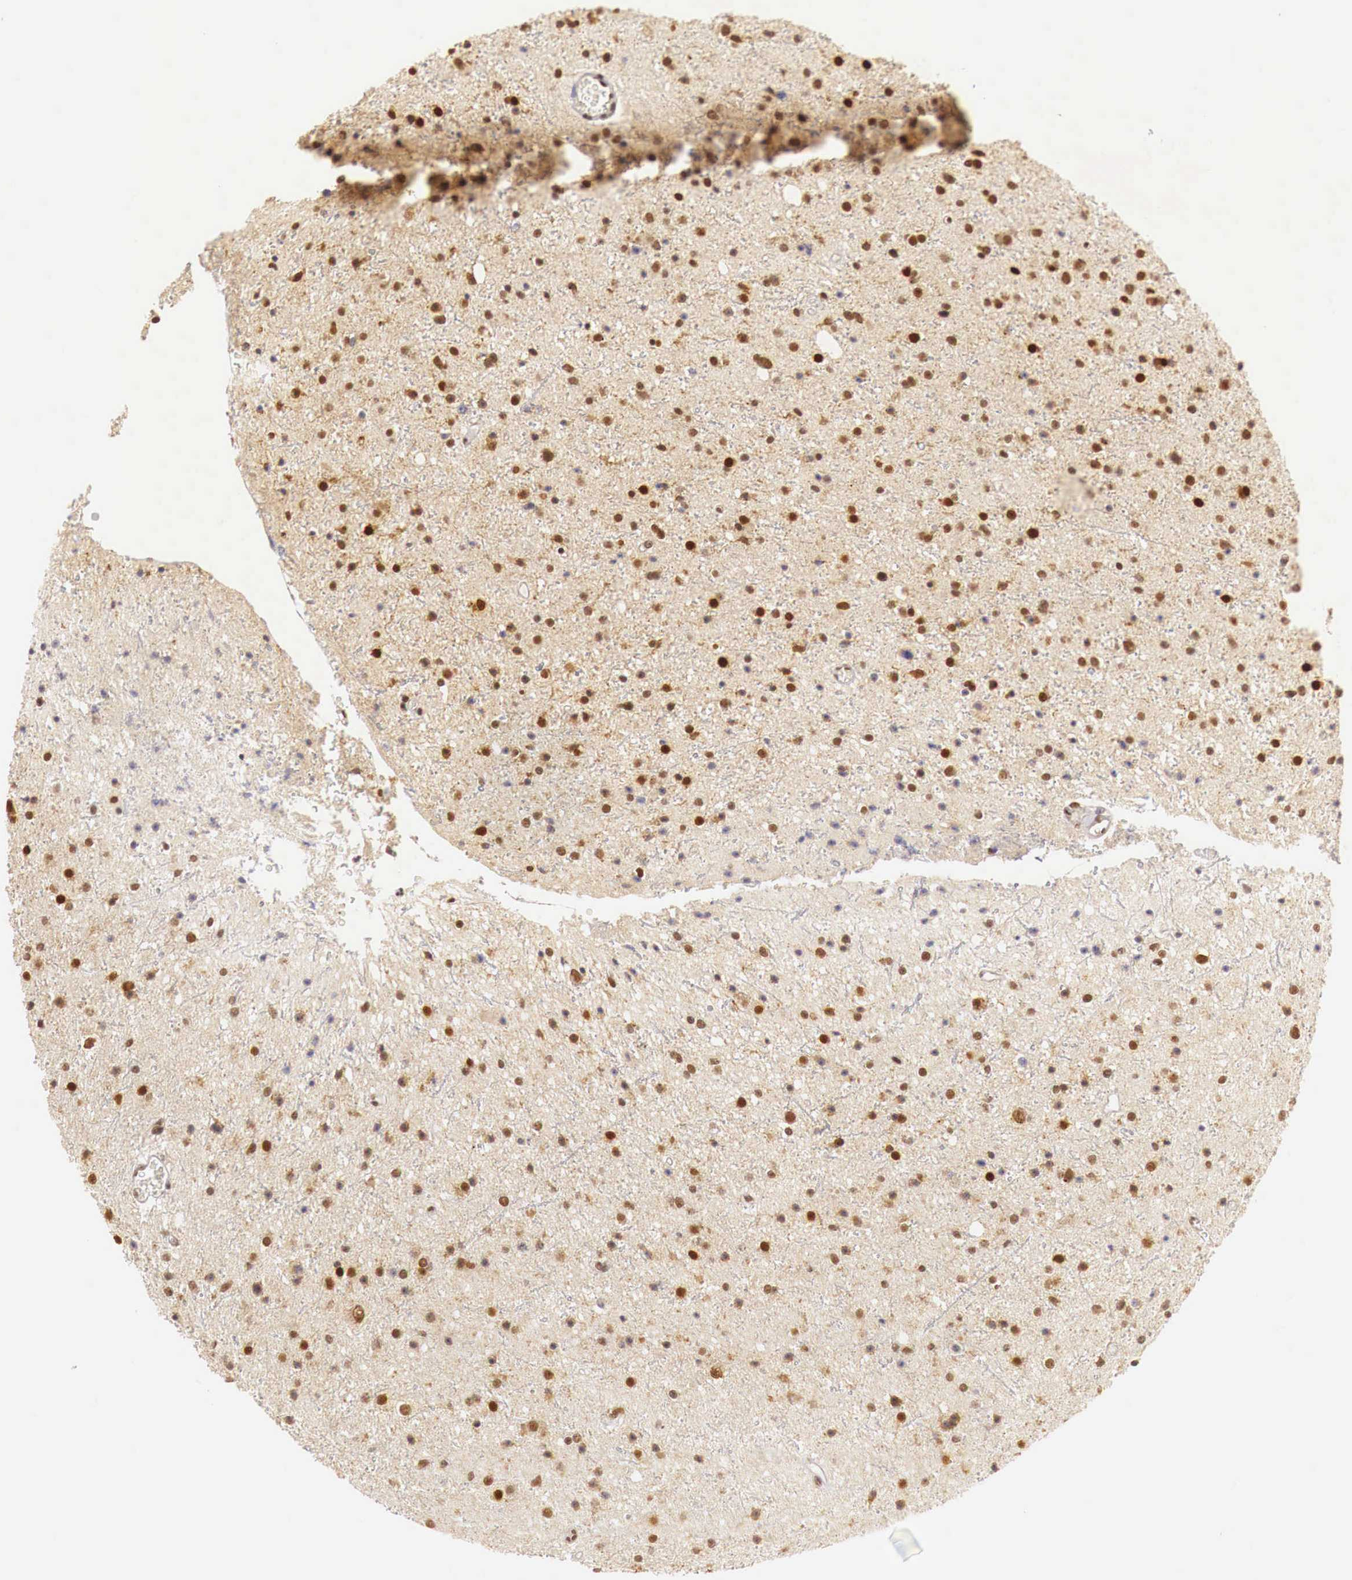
{"staining": {"intensity": "moderate", "quantity": ">75%", "location": "cytoplasmic/membranous,nuclear"}, "tissue": "glioma", "cell_type": "Tumor cells", "image_type": "cancer", "snomed": [{"axis": "morphology", "description": "Glioma, malignant, Low grade"}, {"axis": "topography", "description": "Brain"}], "caption": "A high-resolution image shows IHC staining of glioma, which reveals moderate cytoplasmic/membranous and nuclear expression in approximately >75% of tumor cells.", "gene": "GPKOW", "patient": {"sex": "female", "age": 46}}